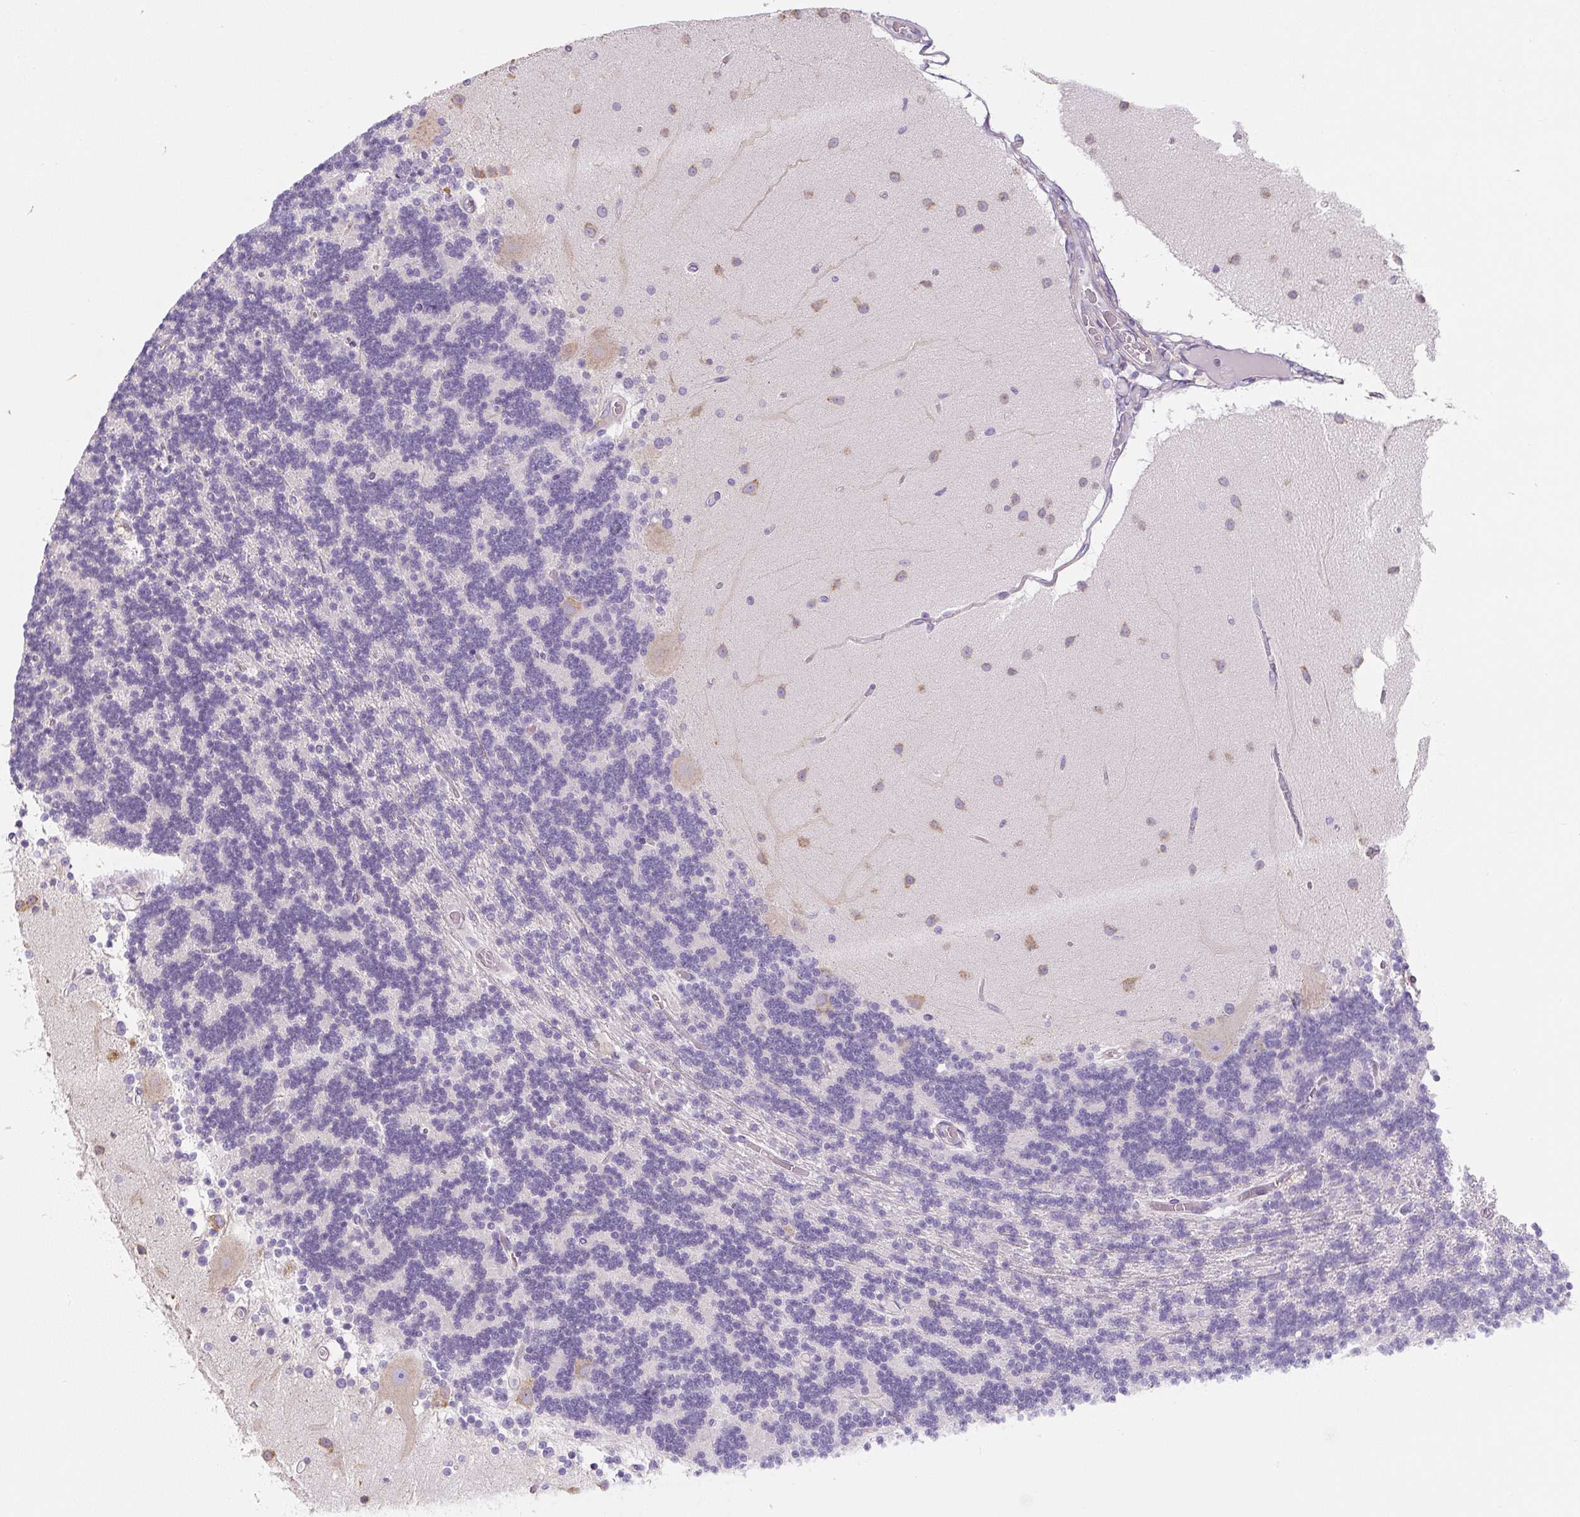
{"staining": {"intensity": "negative", "quantity": "none", "location": "none"}, "tissue": "cerebellum", "cell_type": "Cells in granular layer", "image_type": "normal", "snomed": [{"axis": "morphology", "description": "Normal tissue, NOS"}, {"axis": "topography", "description": "Cerebellum"}], "caption": "Immunohistochemistry histopathology image of unremarkable cerebellum: cerebellum stained with DAB (3,3'-diaminobenzidine) exhibits no significant protein positivity in cells in granular layer.", "gene": "PWWP3B", "patient": {"sex": "female", "age": 54}}